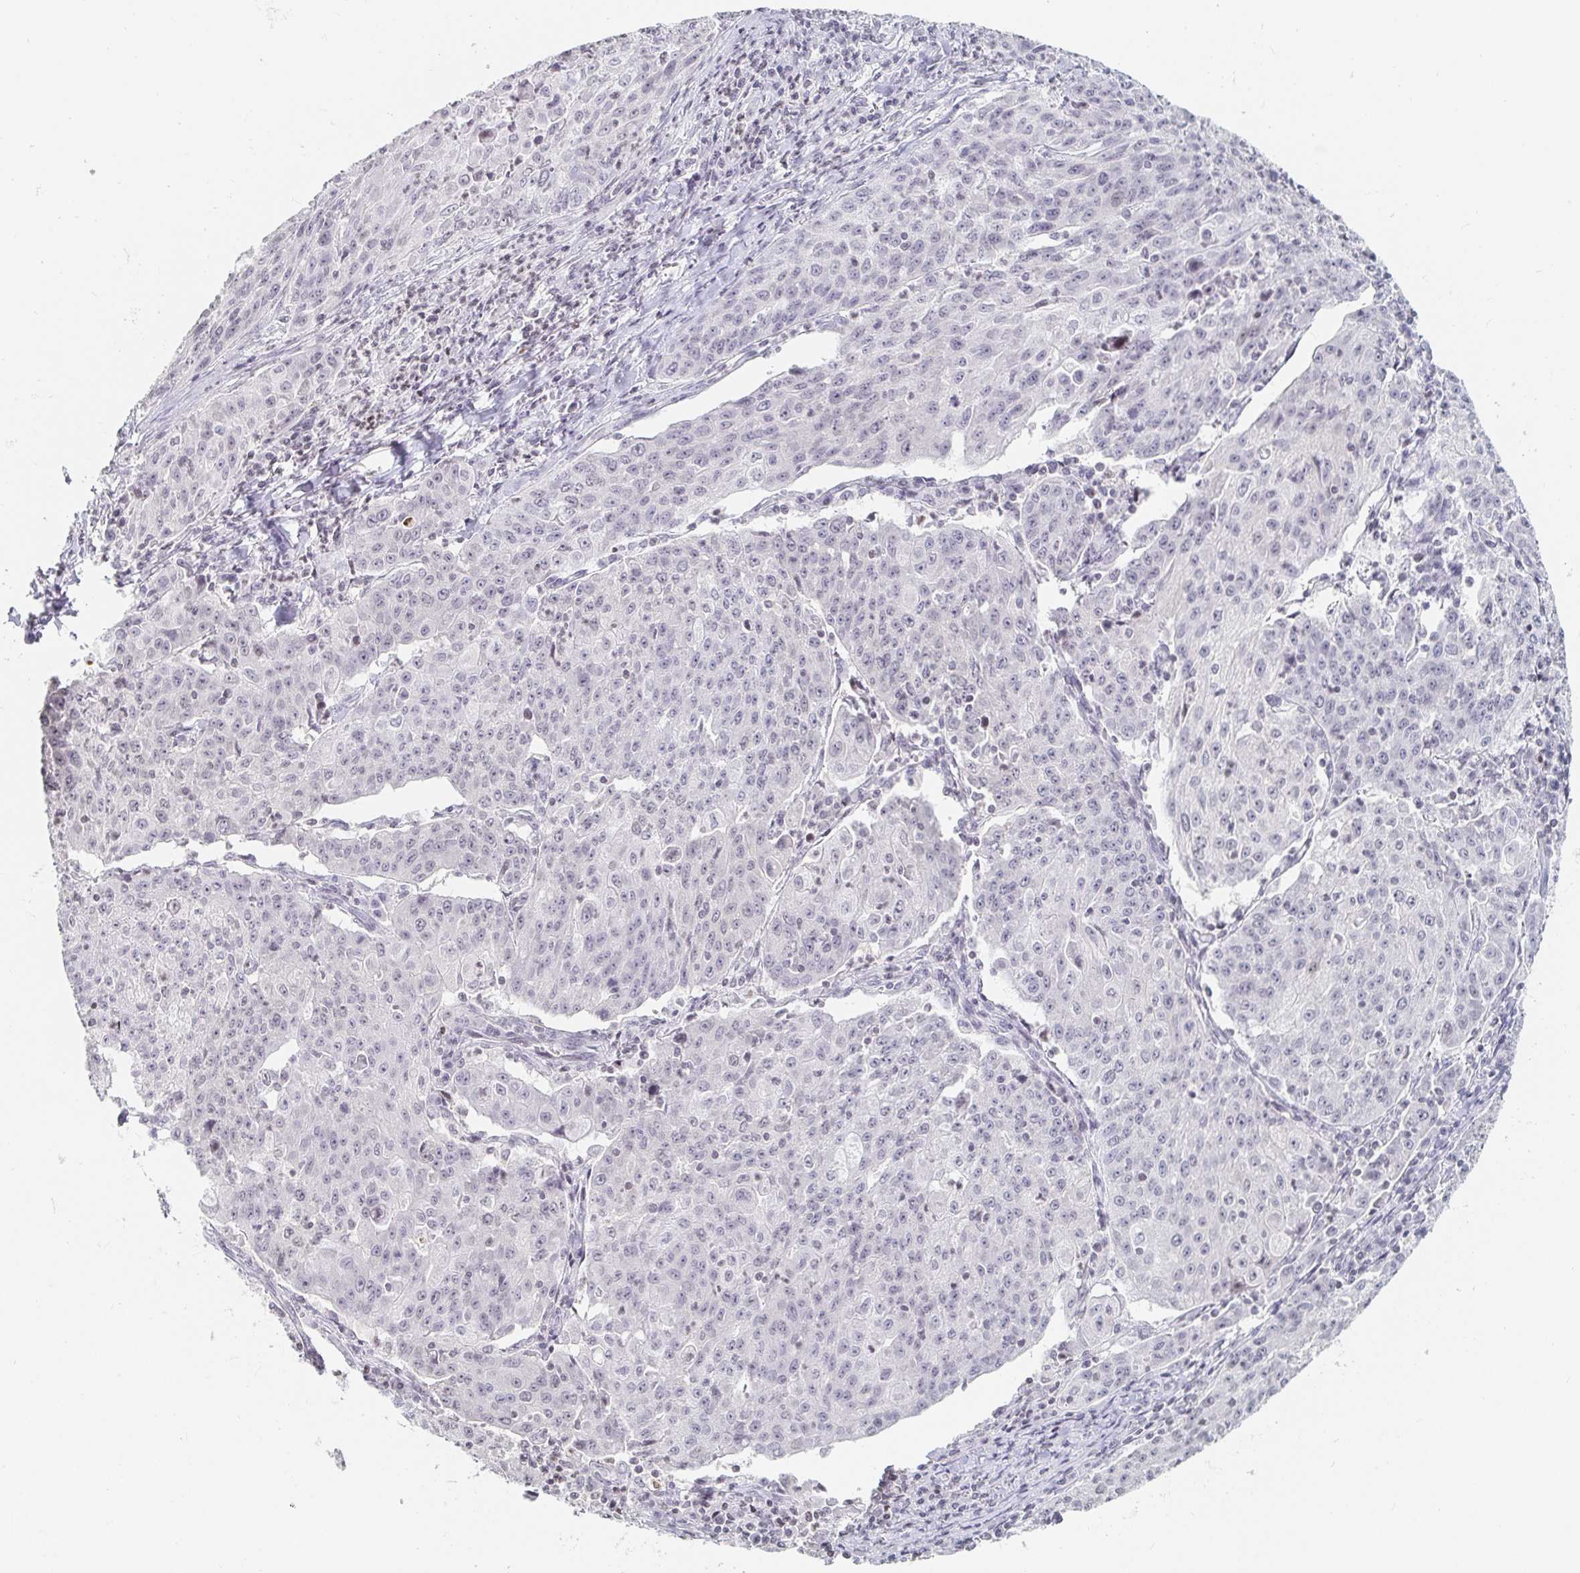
{"staining": {"intensity": "negative", "quantity": "none", "location": "none"}, "tissue": "lung cancer", "cell_type": "Tumor cells", "image_type": "cancer", "snomed": [{"axis": "morphology", "description": "Squamous cell carcinoma, NOS"}, {"axis": "morphology", "description": "Squamous cell carcinoma, metastatic, NOS"}, {"axis": "topography", "description": "Bronchus"}, {"axis": "topography", "description": "Lung"}], "caption": "IHC image of human lung cancer stained for a protein (brown), which demonstrates no expression in tumor cells.", "gene": "NME9", "patient": {"sex": "male", "age": 62}}